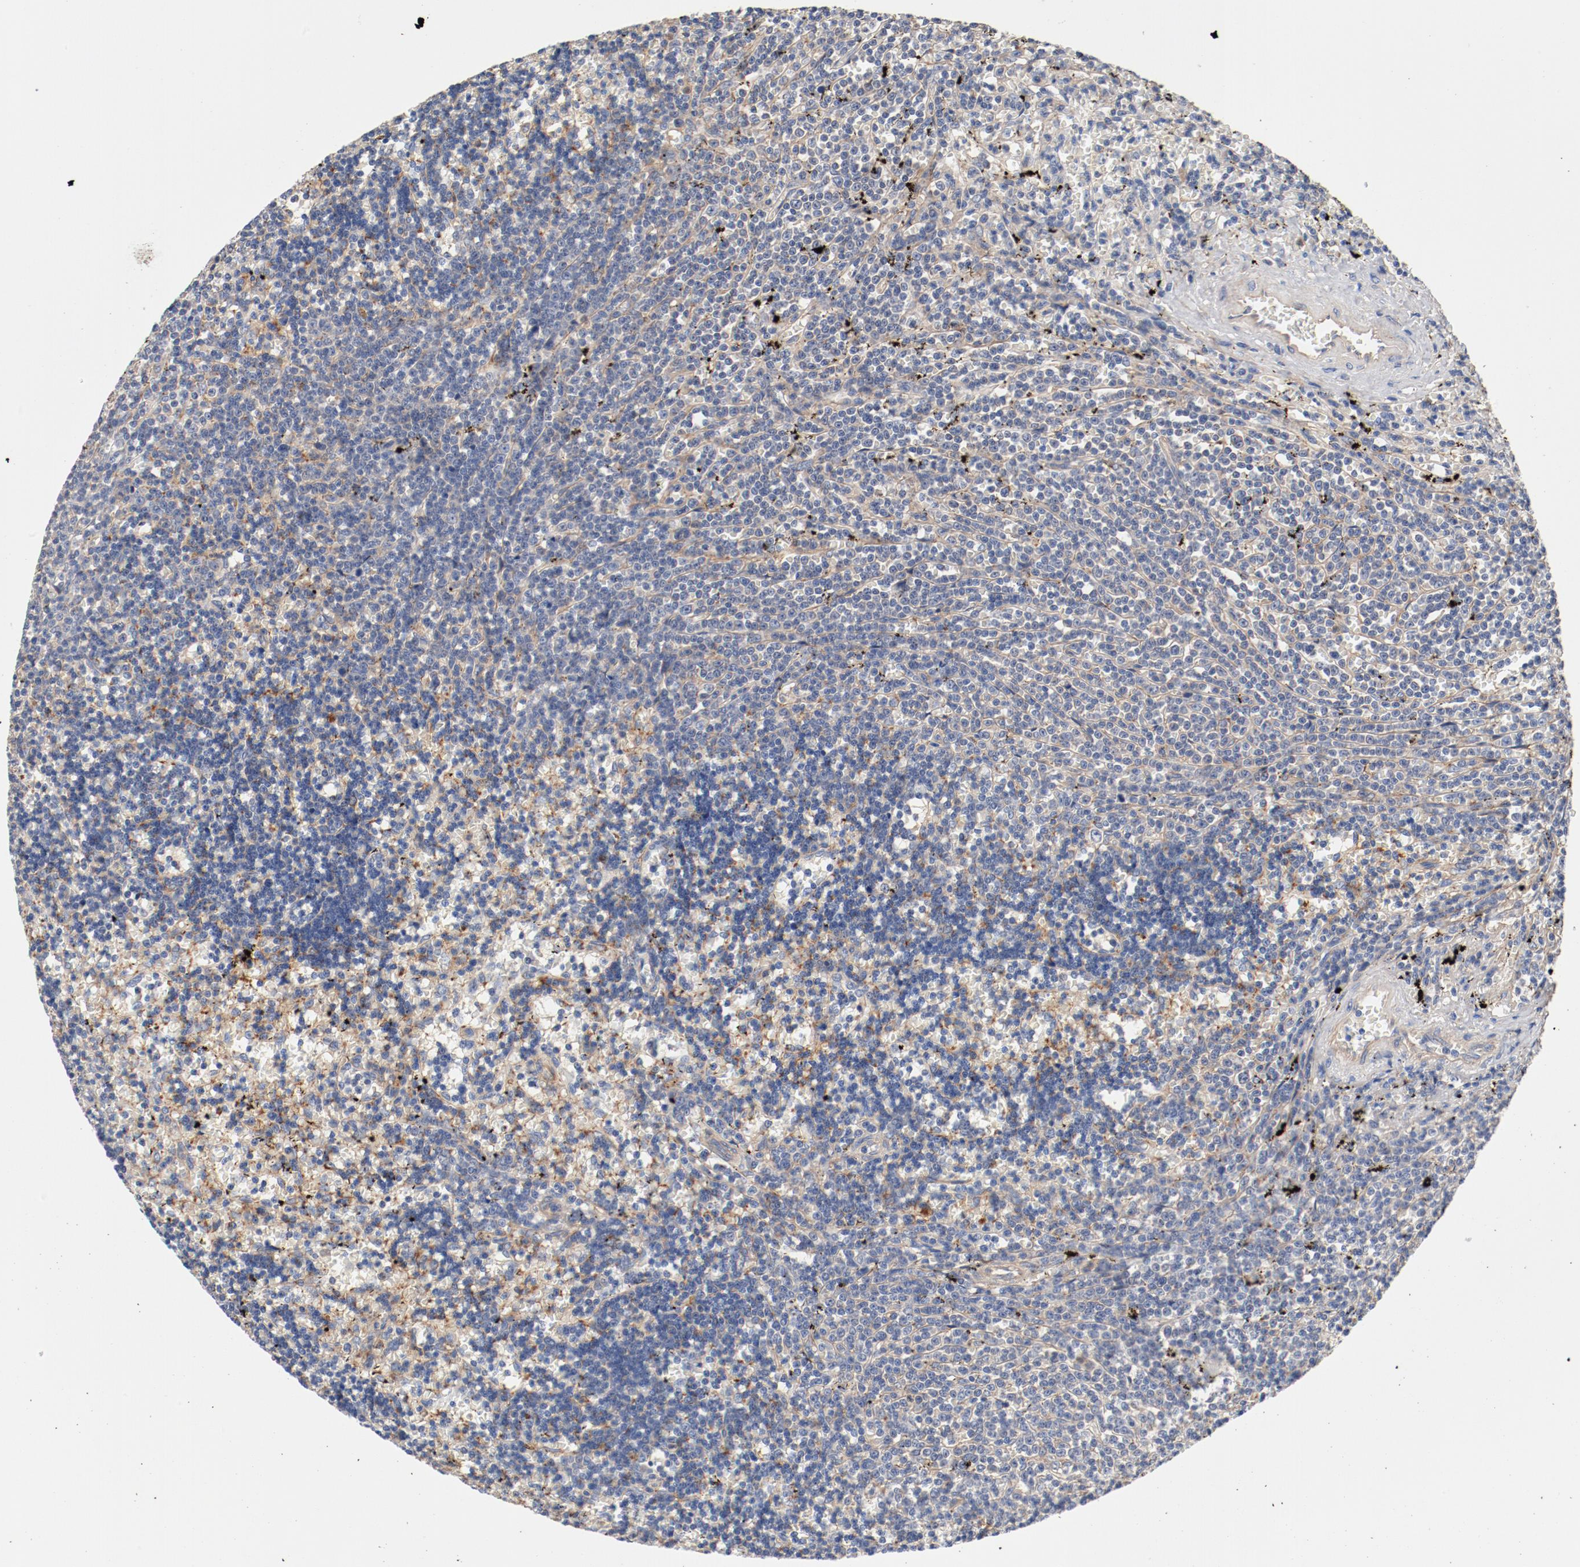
{"staining": {"intensity": "negative", "quantity": "none", "location": "none"}, "tissue": "lymphoma", "cell_type": "Tumor cells", "image_type": "cancer", "snomed": [{"axis": "morphology", "description": "Malignant lymphoma, non-Hodgkin's type, Low grade"}, {"axis": "topography", "description": "Spleen"}], "caption": "Immunohistochemical staining of low-grade malignant lymphoma, non-Hodgkin's type displays no significant positivity in tumor cells.", "gene": "ILK", "patient": {"sex": "male", "age": 60}}